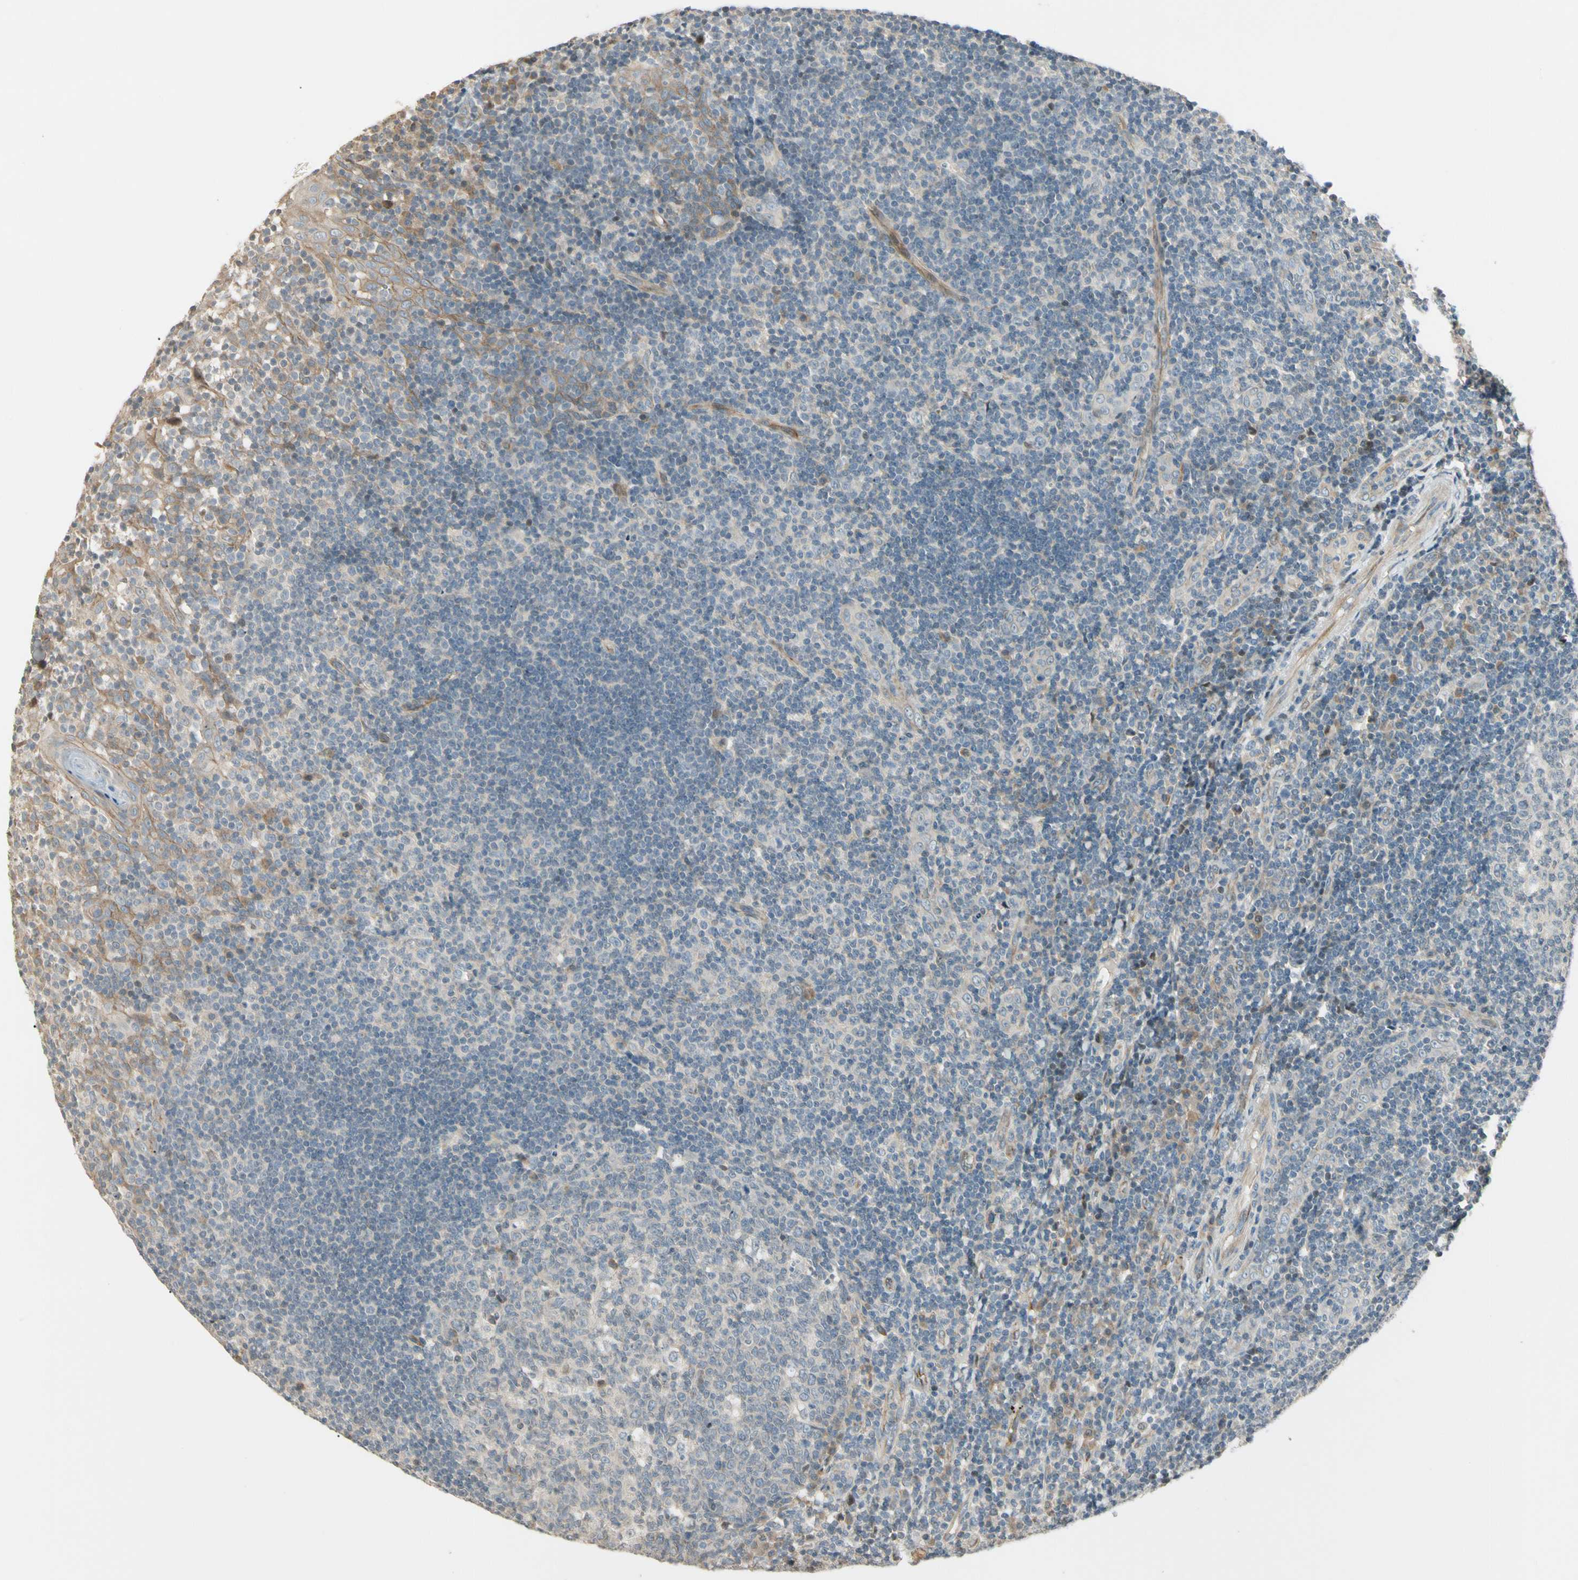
{"staining": {"intensity": "weak", "quantity": "<25%", "location": "cytoplasmic/membranous"}, "tissue": "tonsil", "cell_type": "Germinal center cells", "image_type": "normal", "snomed": [{"axis": "morphology", "description": "Normal tissue, NOS"}, {"axis": "topography", "description": "Tonsil"}], "caption": "DAB (3,3'-diaminobenzidine) immunohistochemical staining of unremarkable human tonsil exhibits no significant staining in germinal center cells. (Immunohistochemistry (ihc), brightfield microscopy, high magnification).", "gene": "P3H2", "patient": {"sex": "female", "age": 40}}